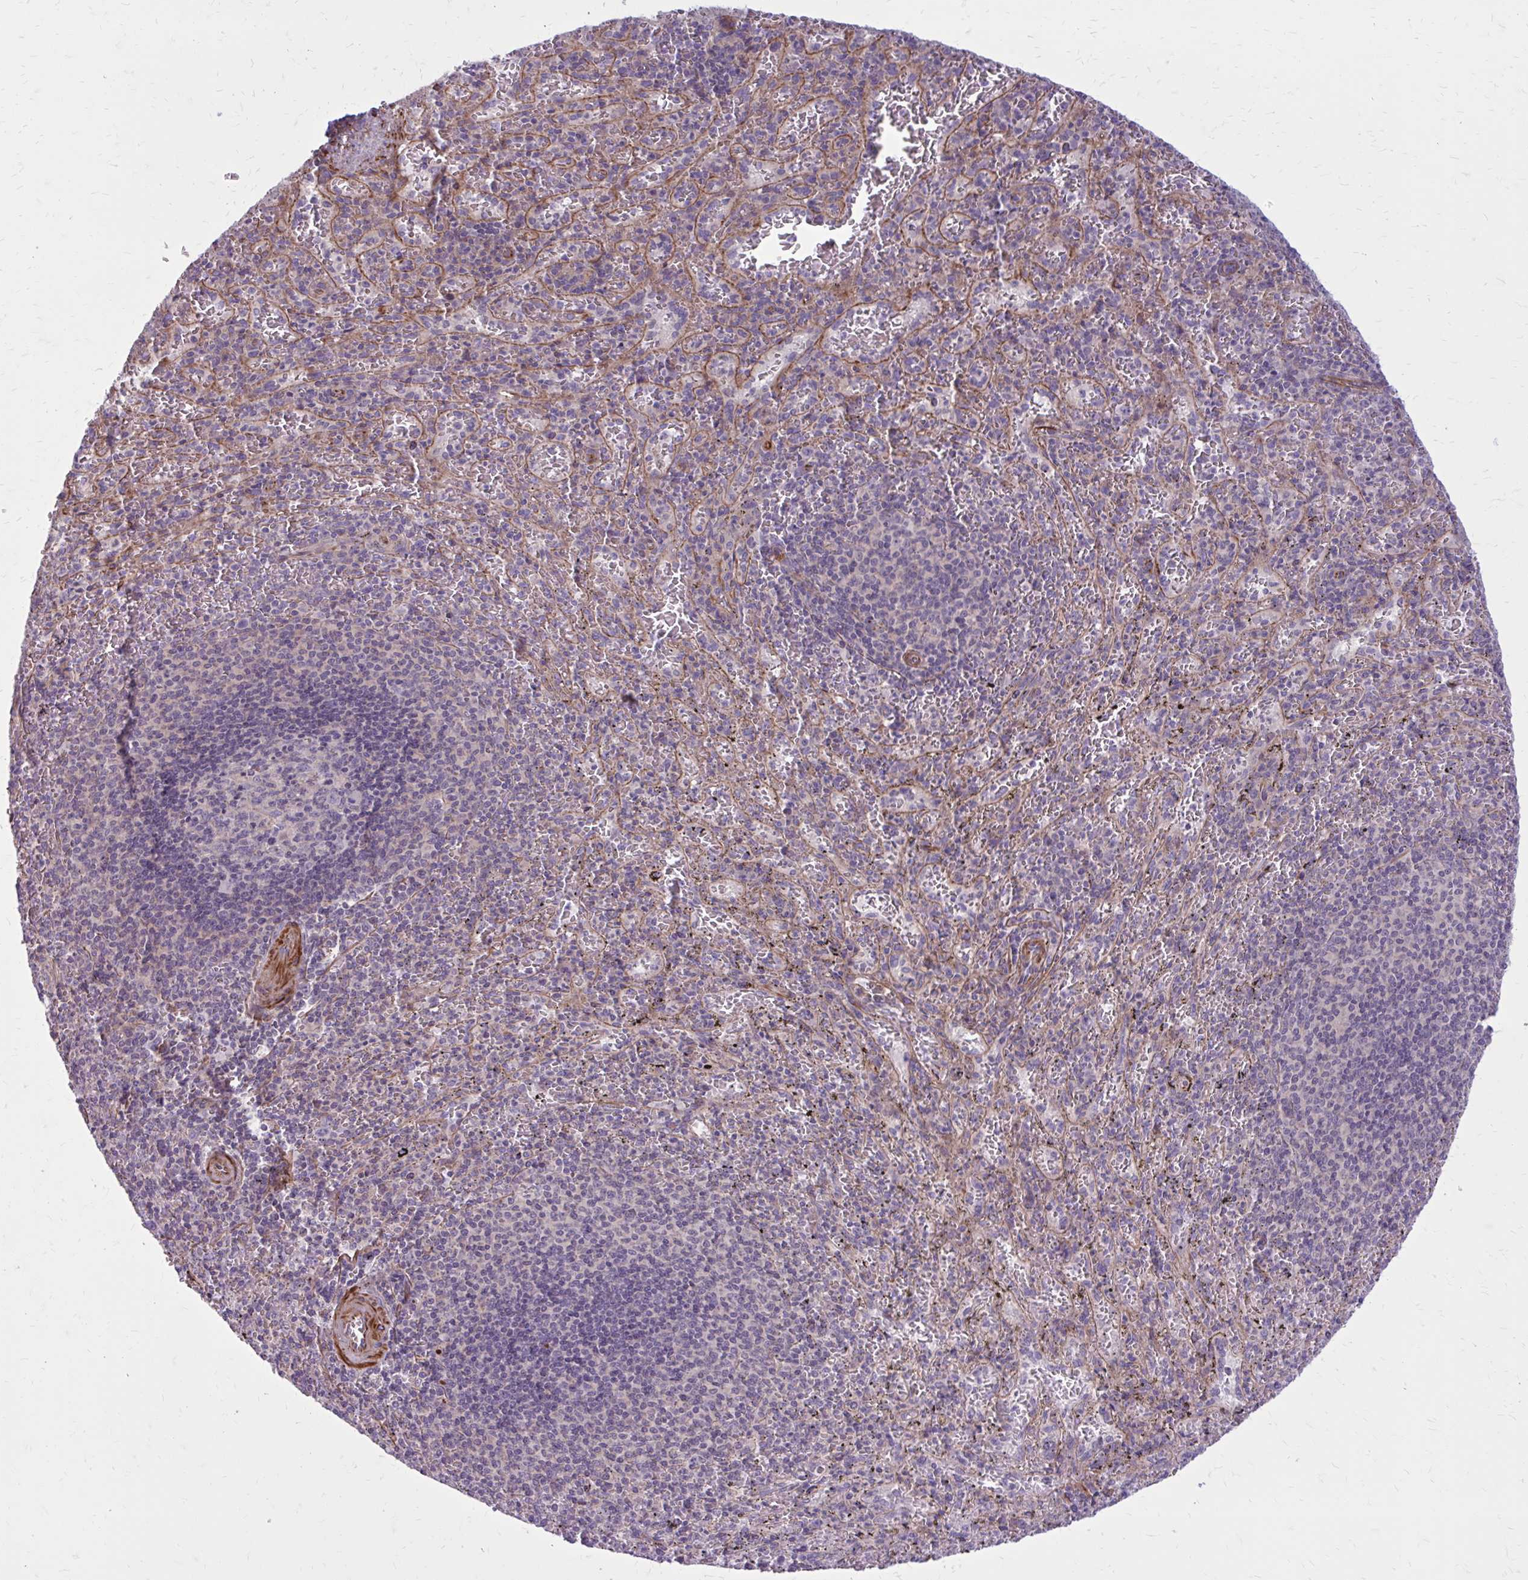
{"staining": {"intensity": "negative", "quantity": "none", "location": "none"}, "tissue": "spleen", "cell_type": "Cells in red pulp", "image_type": "normal", "snomed": [{"axis": "morphology", "description": "Normal tissue, NOS"}, {"axis": "topography", "description": "Spleen"}], "caption": "Immunohistochemistry (IHC) image of normal human spleen stained for a protein (brown), which displays no expression in cells in red pulp.", "gene": "FAP", "patient": {"sex": "male", "age": 57}}